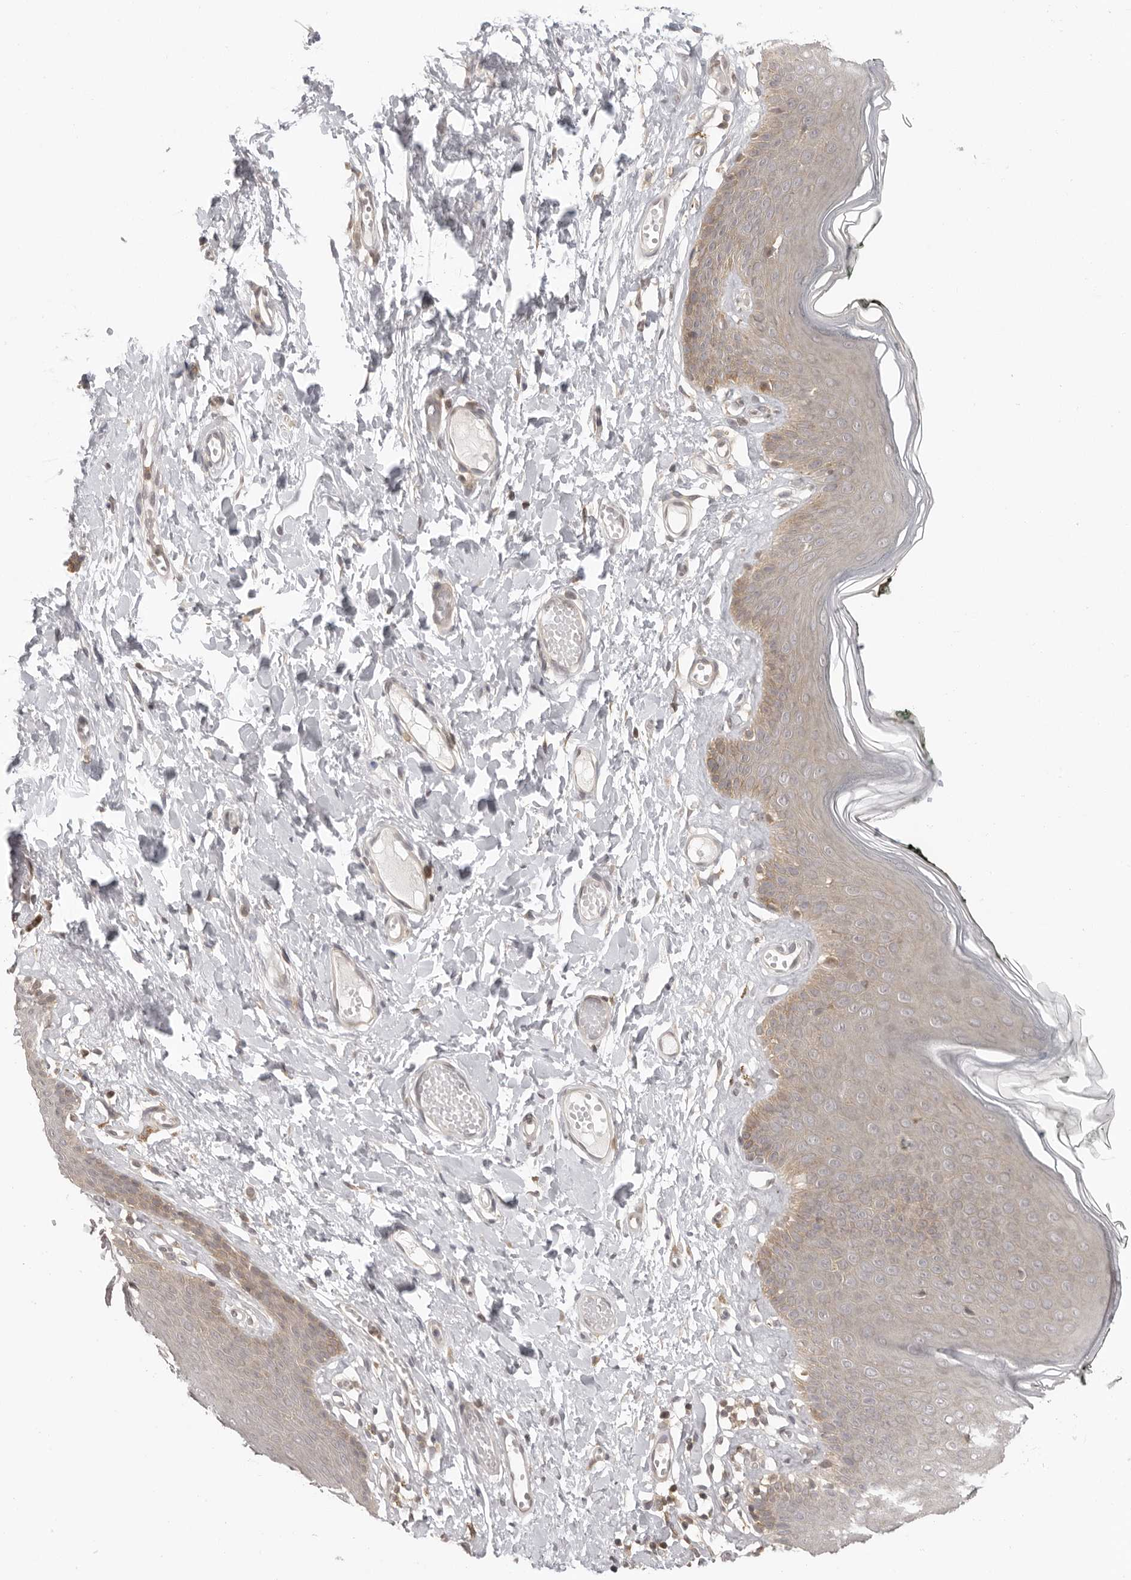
{"staining": {"intensity": "moderate", "quantity": "<25%", "location": "cytoplasmic/membranous"}, "tissue": "skin", "cell_type": "Epidermal cells", "image_type": "normal", "snomed": [{"axis": "morphology", "description": "Normal tissue, NOS"}, {"axis": "morphology", "description": "Inflammation, NOS"}, {"axis": "topography", "description": "Vulva"}], "caption": "Skin stained with DAB (3,3'-diaminobenzidine) immunohistochemistry displays low levels of moderate cytoplasmic/membranous staining in about <25% of epidermal cells.", "gene": "PRRC2A", "patient": {"sex": "female", "age": 84}}